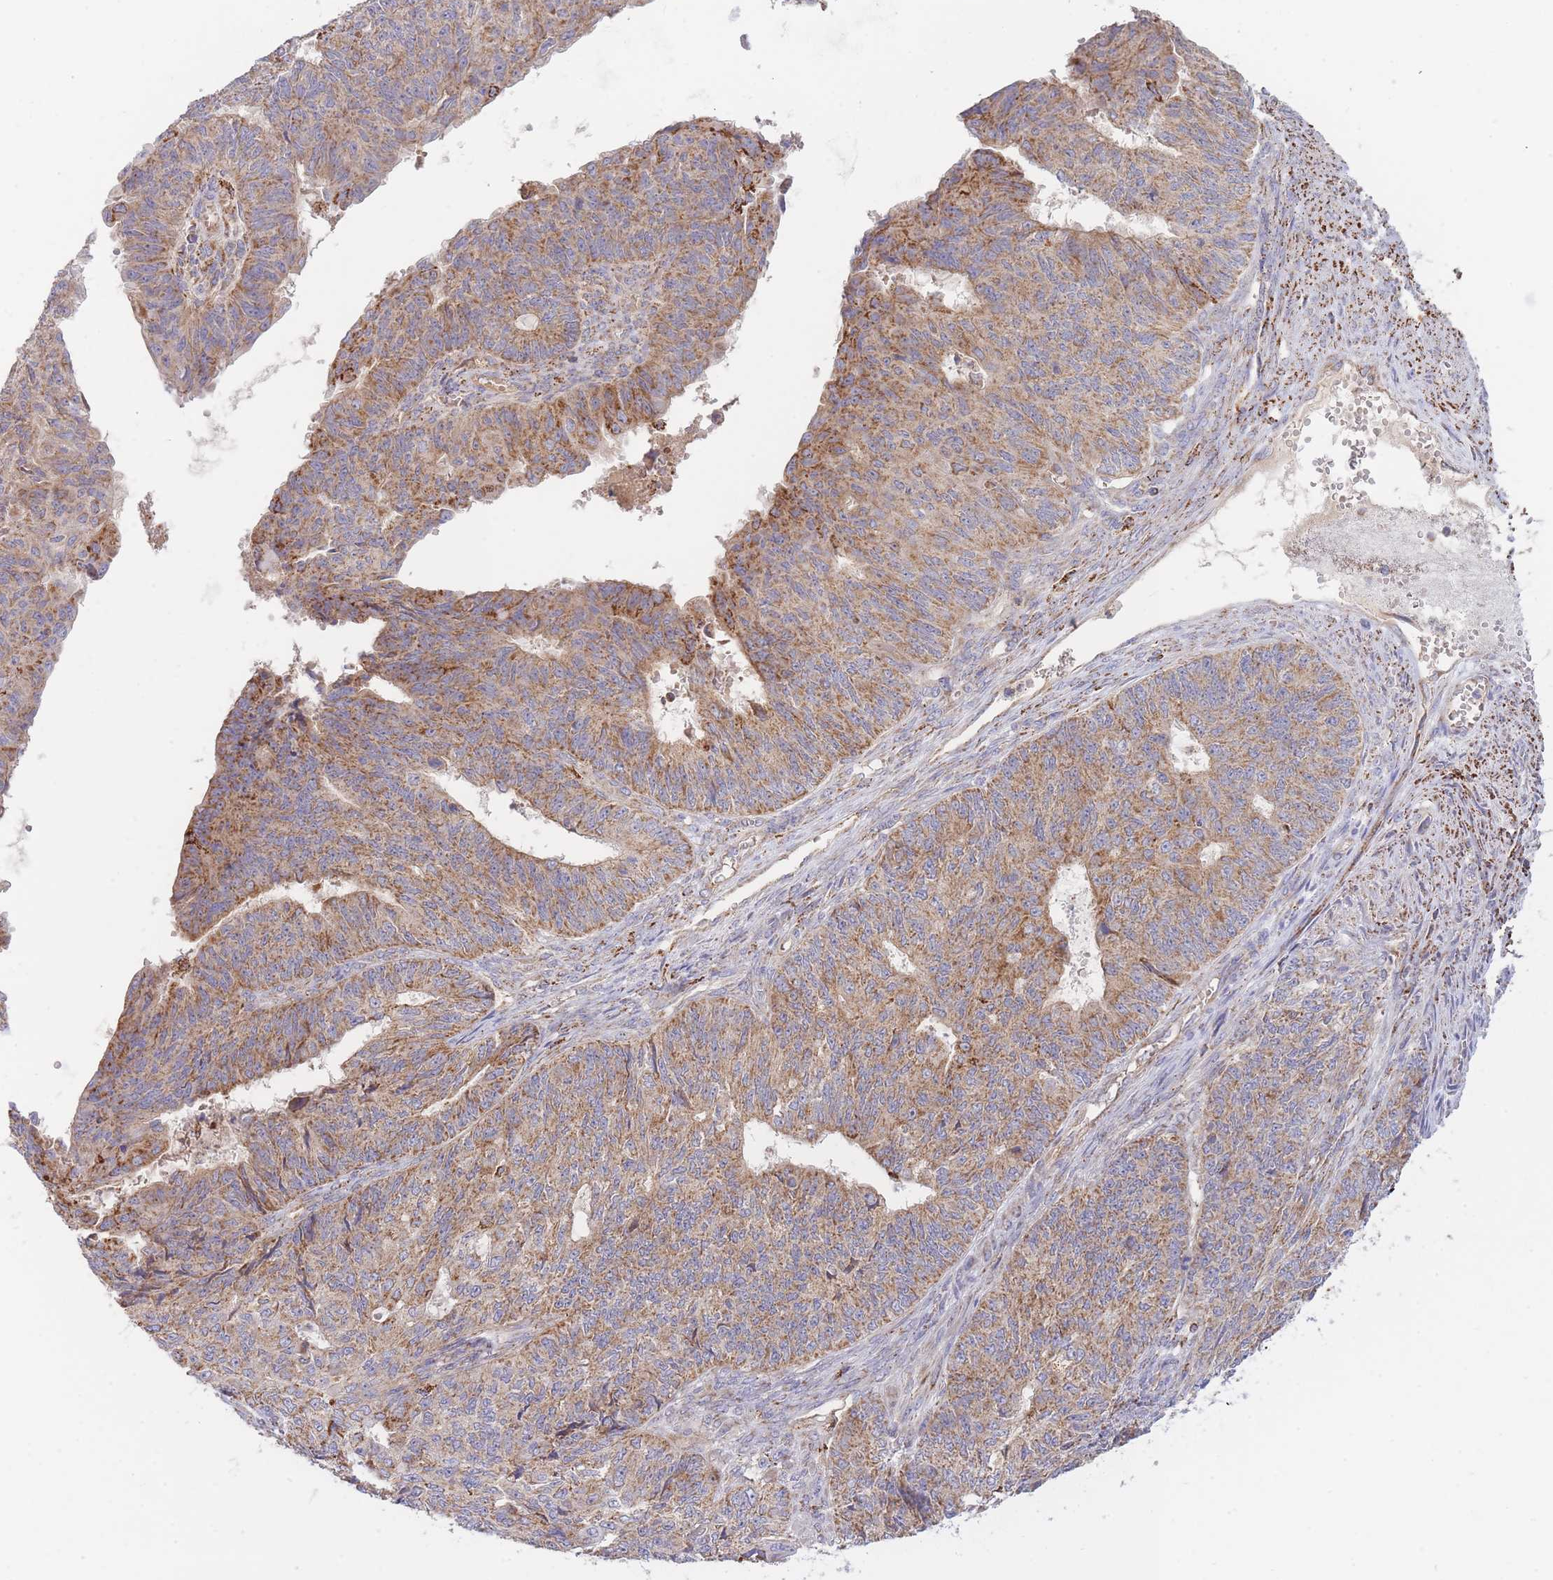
{"staining": {"intensity": "moderate", "quantity": ">75%", "location": "cytoplasmic/membranous"}, "tissue": "endometrial cancer", "cell_type": "Tumor cells", "image_type": "cancer", "snomed": [{"axis": "morphology", "description": "Adenocarcinoma, NOS"}, {"axis": "topography", "description": "Endometrium"}], "caption": "The micrograph reveals staining of endometrial cancer (adenocarcinoma), revealing moderate cytoplasmic/membranous protein staining (brown color) within tumor cells.", "gene": "MRPL17", "patient": {"sex": "female", "age": 32}}